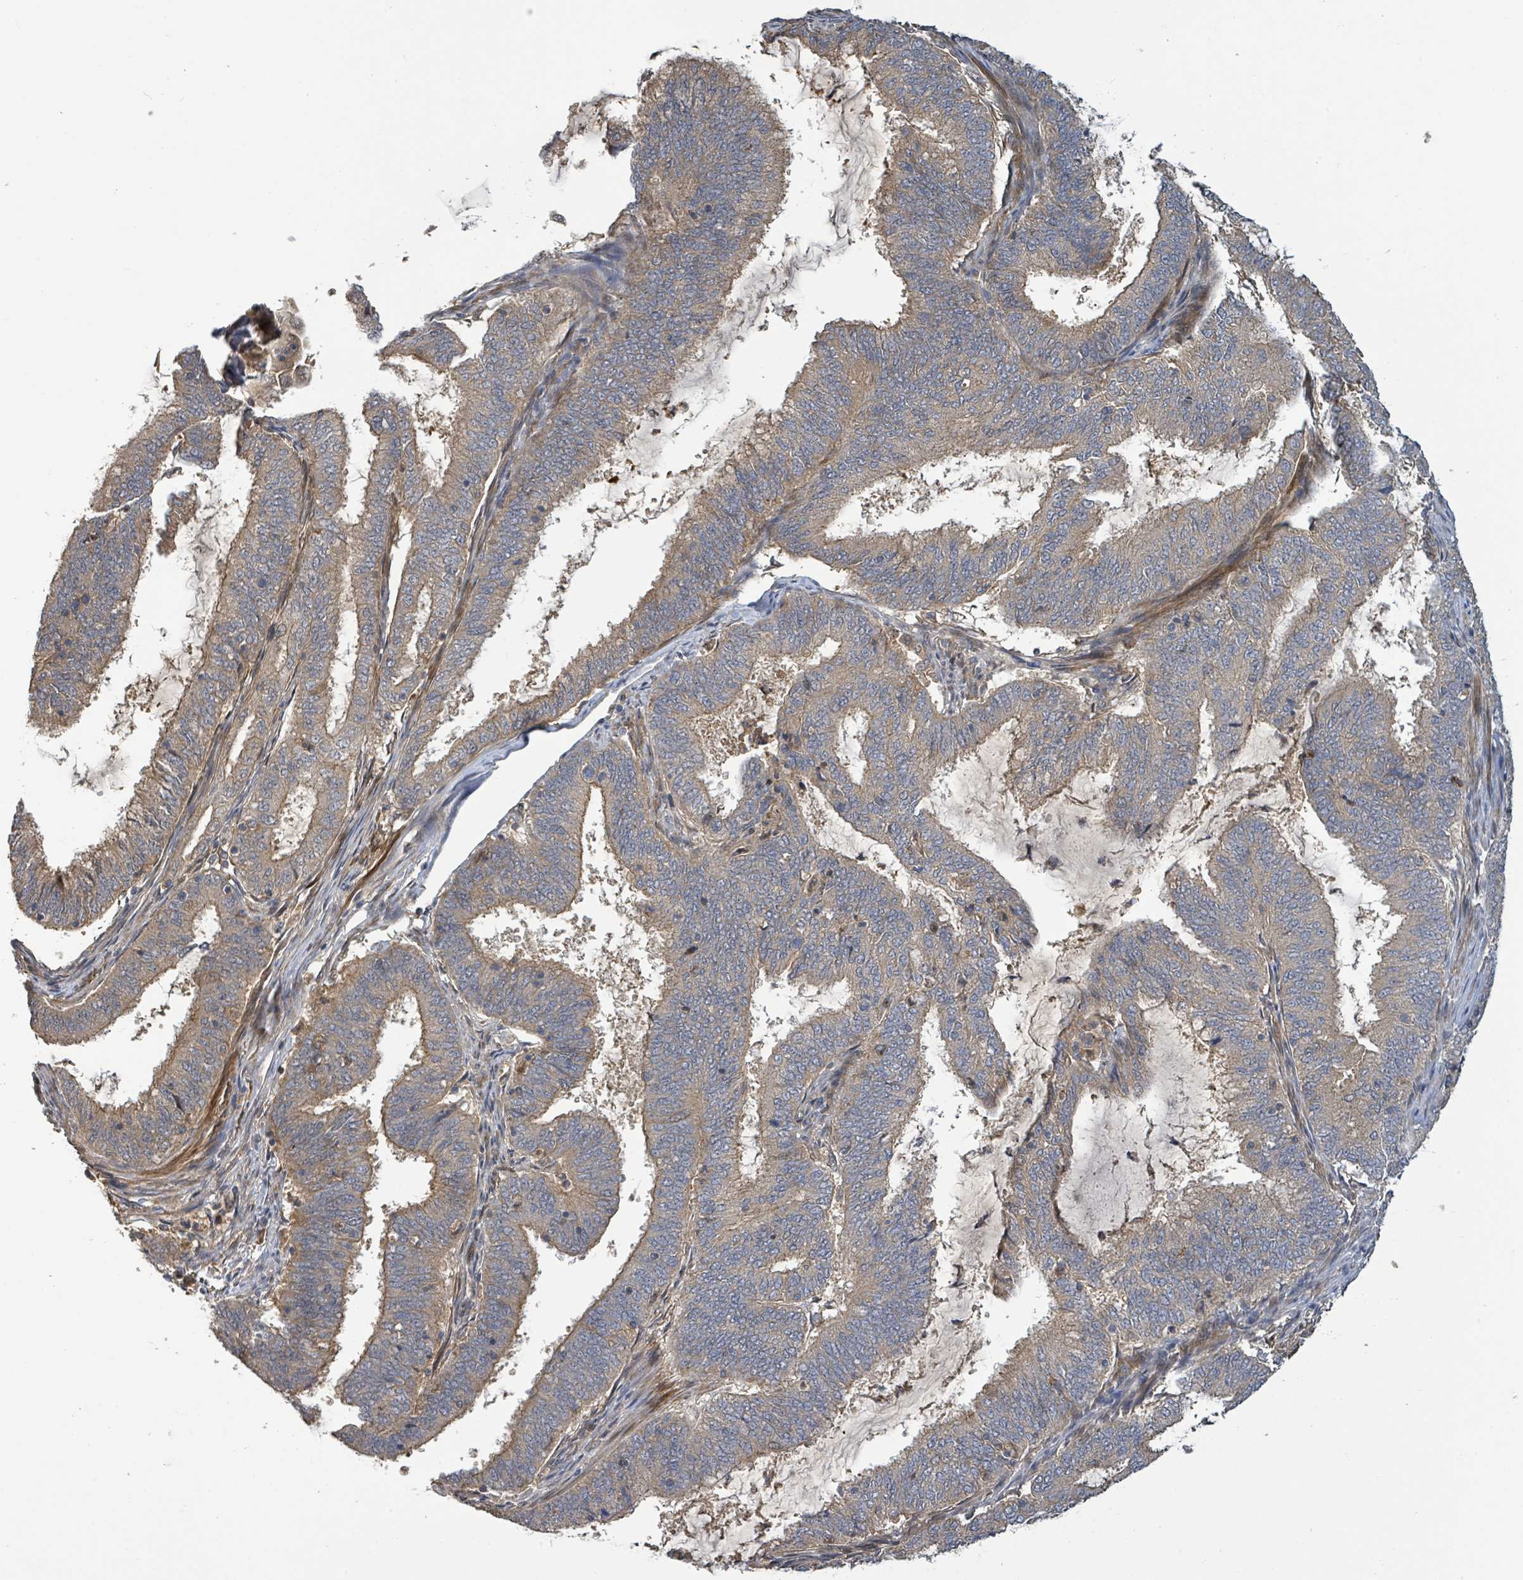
{"staining": {"intensity": "weak", "quantity": ">75%", "location": "cytoplasmic/membranous"}, "tissue": "endometrial cancer", "cell_type": "Tumor cells", "image_type": "cancer", "snomed": [{"axis": "morphology", "description": "Adenocarcinoma, NOS"}, {"axis": "topography", "description": "Endometrium"}], "caption": "This is an image of IHC staining of endometrial cancer, which shows weak staining in the cytoplasmic/membranous of tumor cells.", "gene": "STARD4", "patient": {"sex": "female", "age": 51}}